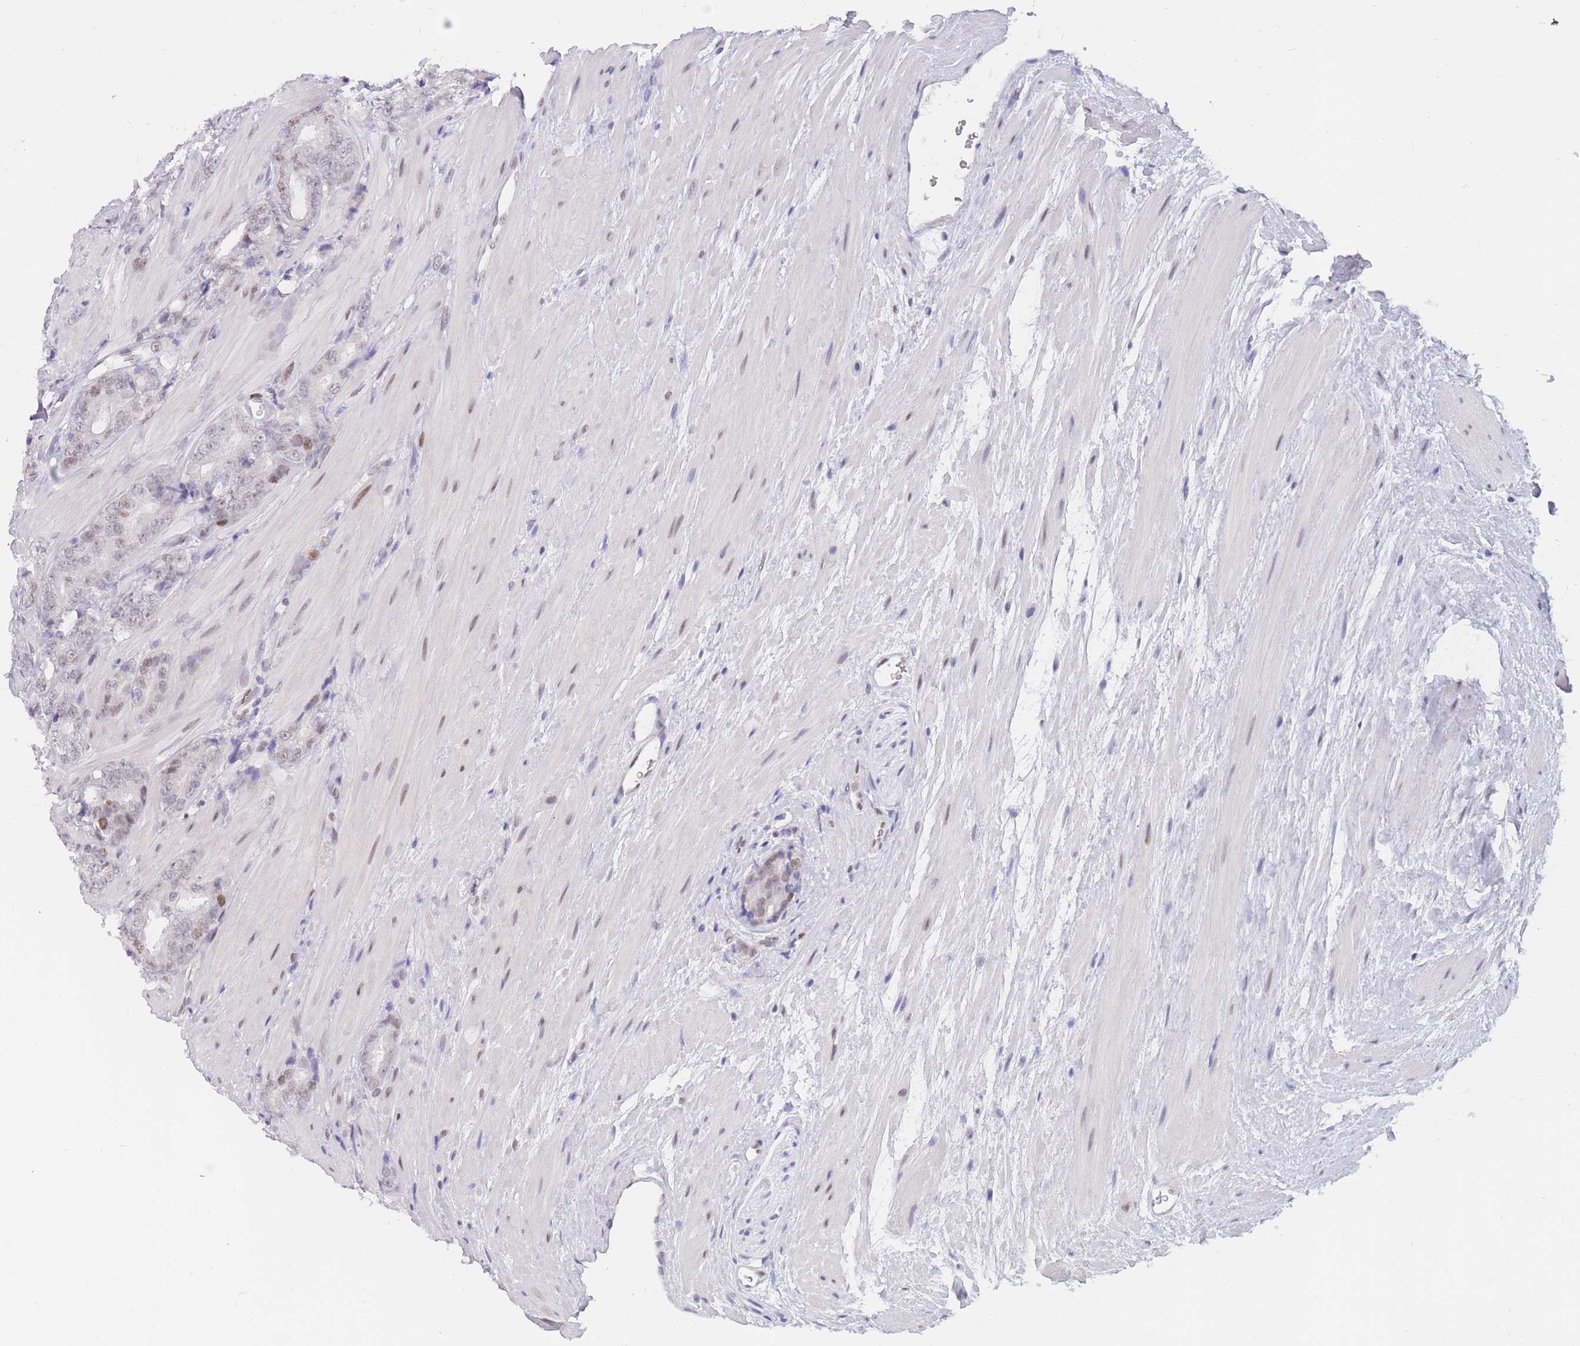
{"staining": {"intensity": "moderate", "quantity": ">75%", "location": "nuclear"}, "tissue": "prostate cancer", "cell_type": "Tumor cells", "image_type": "cancer", "snomed": [{"axis": "morphology", "description": "Adenocarcinoma, High grade"}, {"axis": "topography", "description": "Prostate"}], "caption": "High-grade adenocarcinoma (prostate) stained for a protein shows moderate nuclear positivity in tumor cells. Nuclei are stained in blue.", "gene": "NASP", "patient": {"sex": "male", "age": 62}}